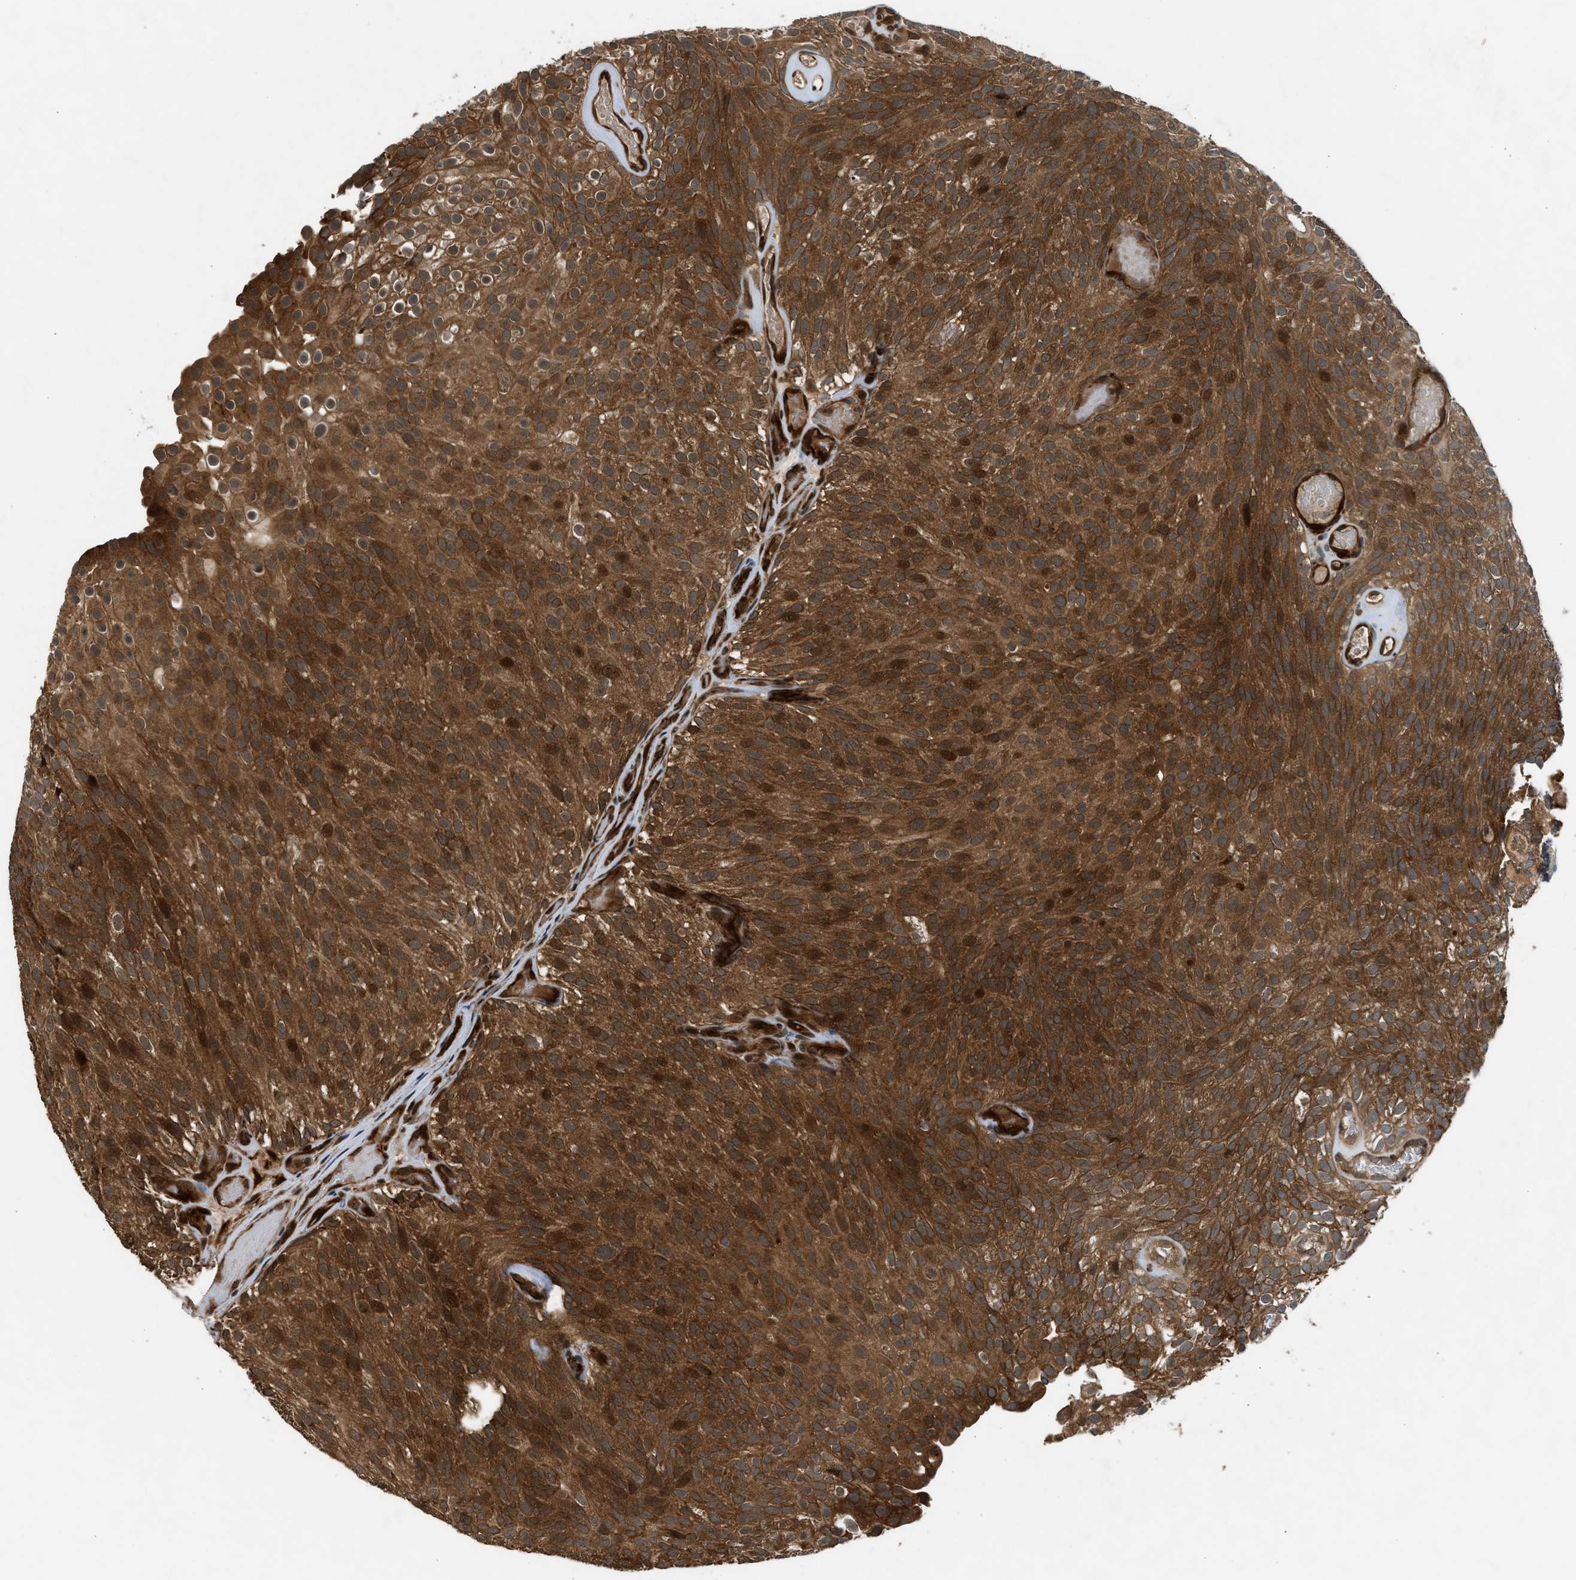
{"staining": {"intensity": "strong", "quantity": ">75%", "location": "cytoplasmic/membranous"}, "tissue": "urothelial cancer", "cell_type": "Tumor cells", "image_type": "cancer", "snomed": [{"axis": "morphology", "description": "Urothelial carcinoma, Low grade"}, {"axis": "topography", "description": "Urinary bladder"}], "caption": "A brown stain highlights strong cytoplasmic/membranous expression of a protein in human urothelial cancer tumor cells.", "gene": "TXNL1", "patient": {"sex": "male", "age": 78}}